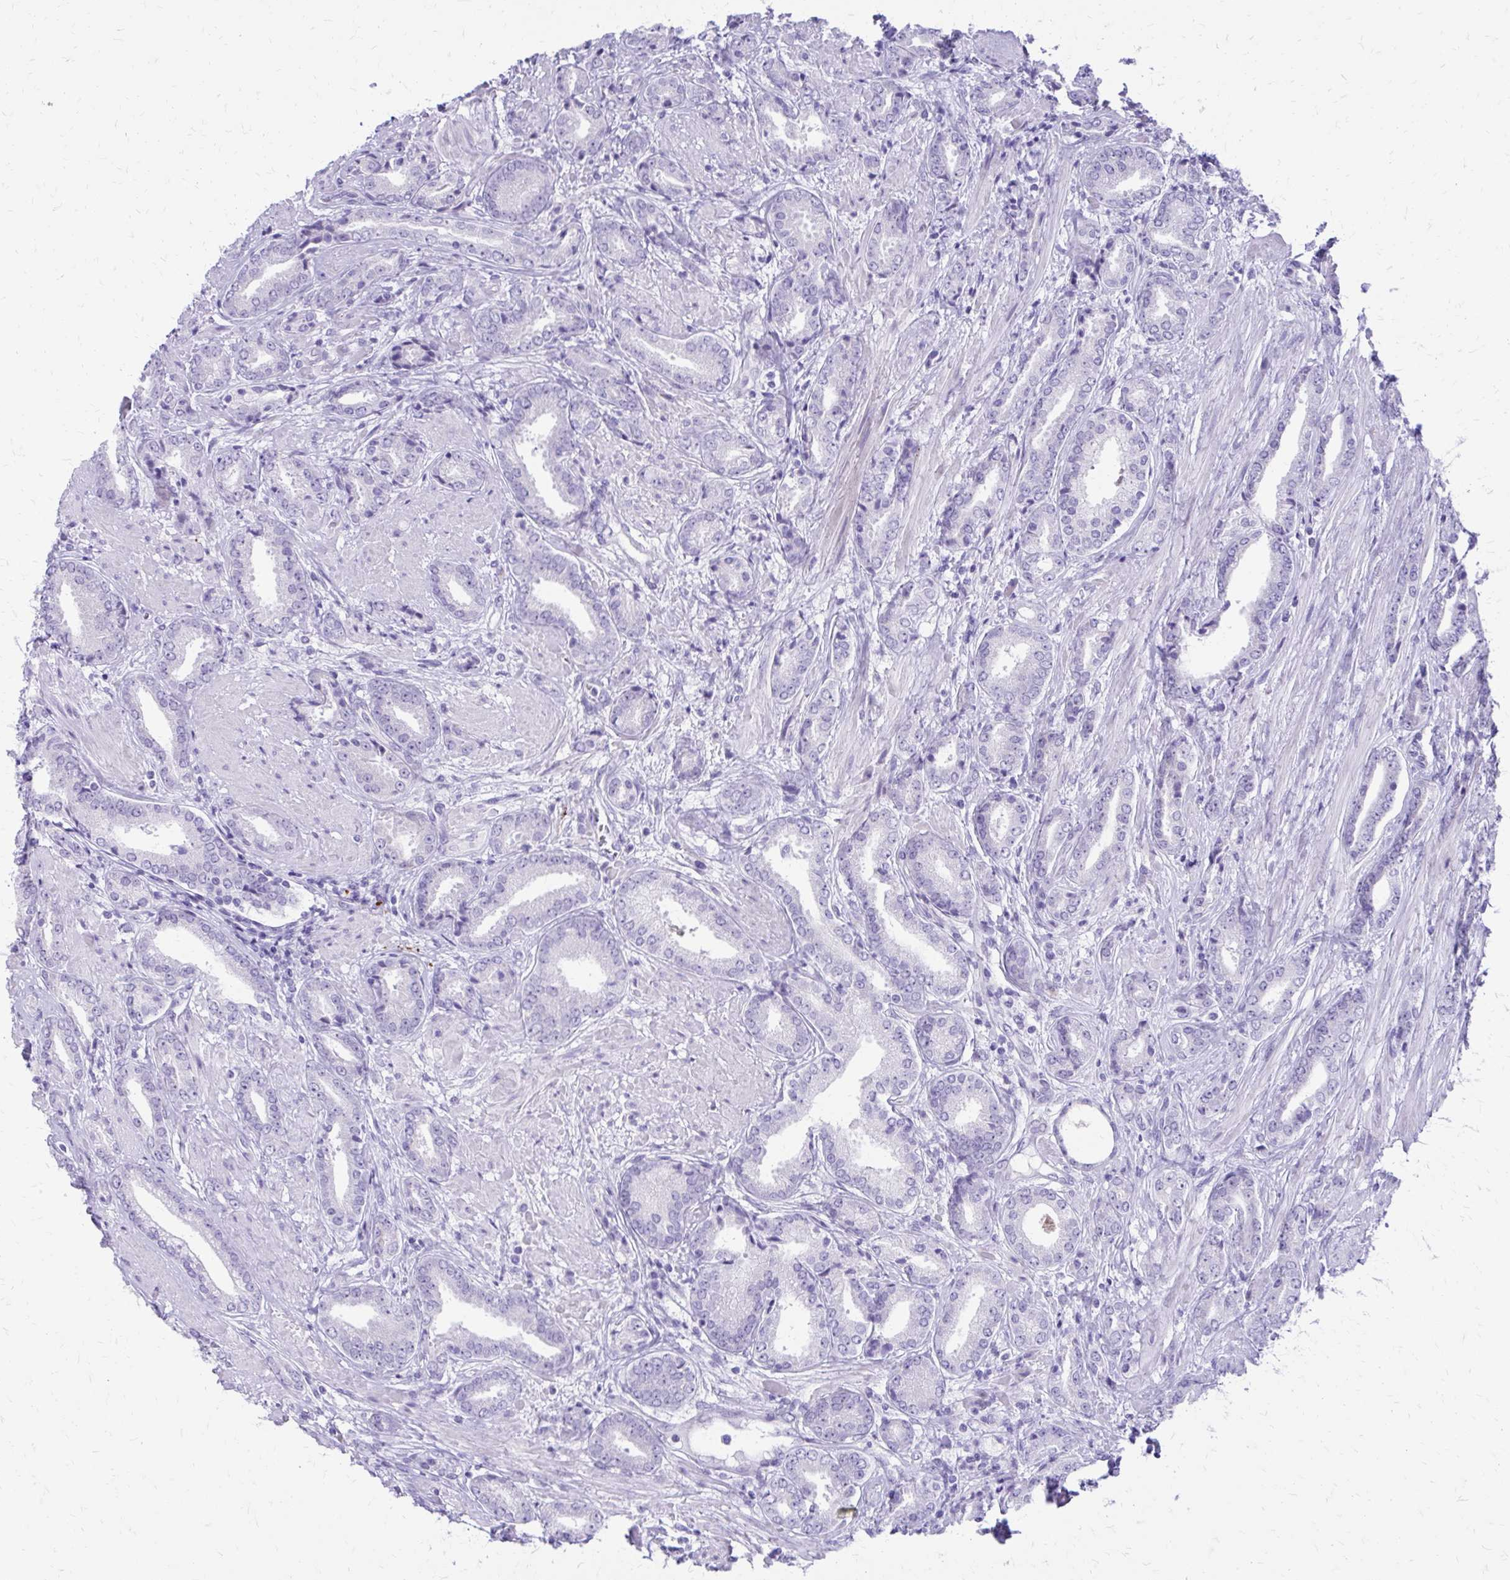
{"staining": {"intensity": "negative", "quantity": "none", "location": "none"}, "tissue": "prostate cancer", "cell_type": "Tumor cells", "image_type": "cancer", "snomed": [{"axis": "morphology", "description": "Adenocarcinoma, High grade"}, {"axis": "topography", "description": "Prostate"}], "caption": "IHC of prostate cancer (adenocarcinoma (high-grade)) displays no staining in tumor cells.", "gene": "LCN15", "patient": {"sex": "male", "age": 56}}